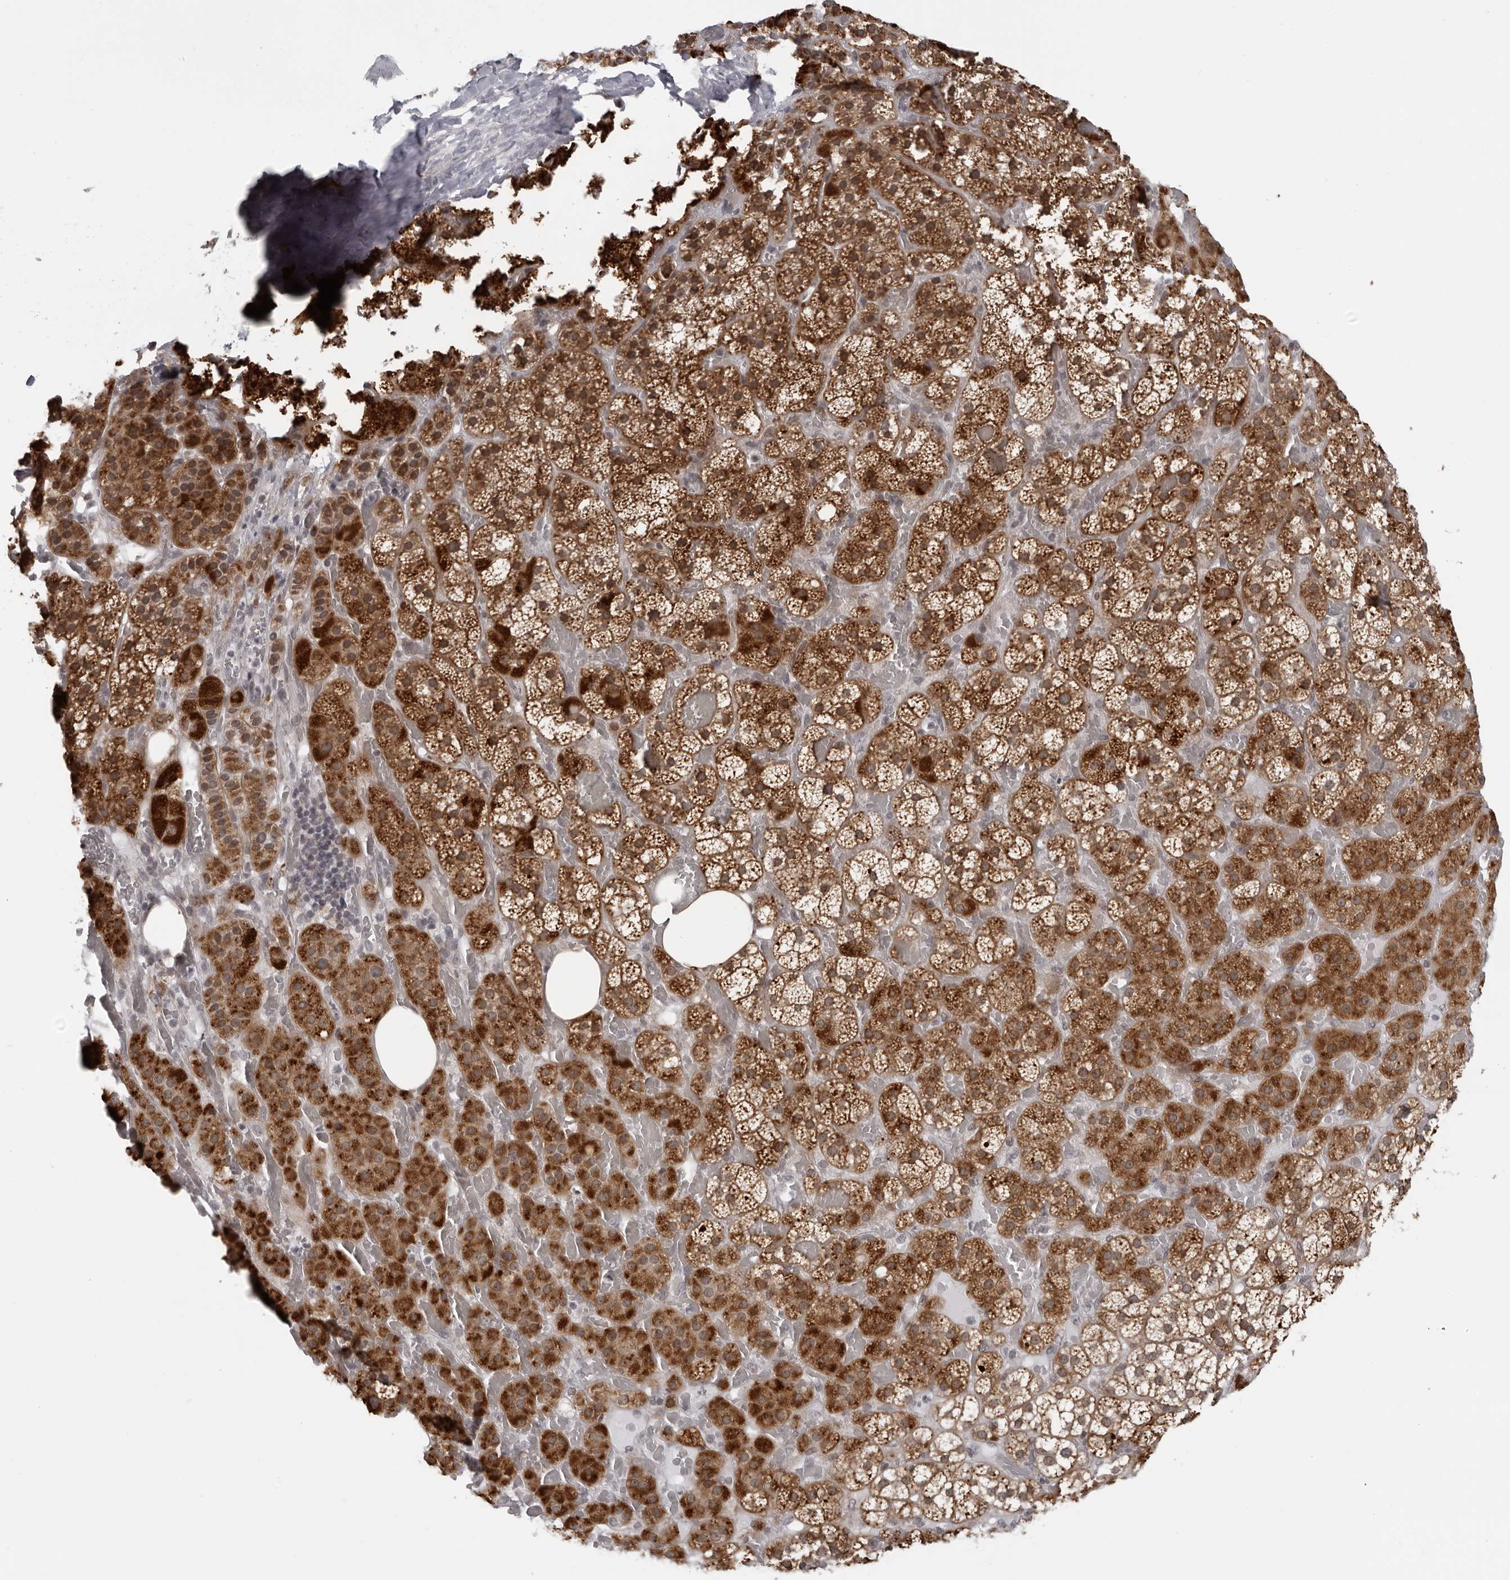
{"staining": {"intensity": "strong", "quantity": ">75%", "location": "cytoplasmic/membranous"}, "tissue": "adrenal gland", "cell_type": "Glandular cells", "image_type": "normal", "snomed": [{"axis": "morphology", "description": "Normal tissue, NOS"}, {"axis": "topography", "description": "Adrenal gland"}], "caption": "IHC micrograph of benign adrenal gland stained for a protein (brown), which reveals high levels of strong cytoplasmic/membranous staining in approximately >75% of glandular cells.", "gene": "RTCA", "patient": {"sex": "female", "age": 59}}